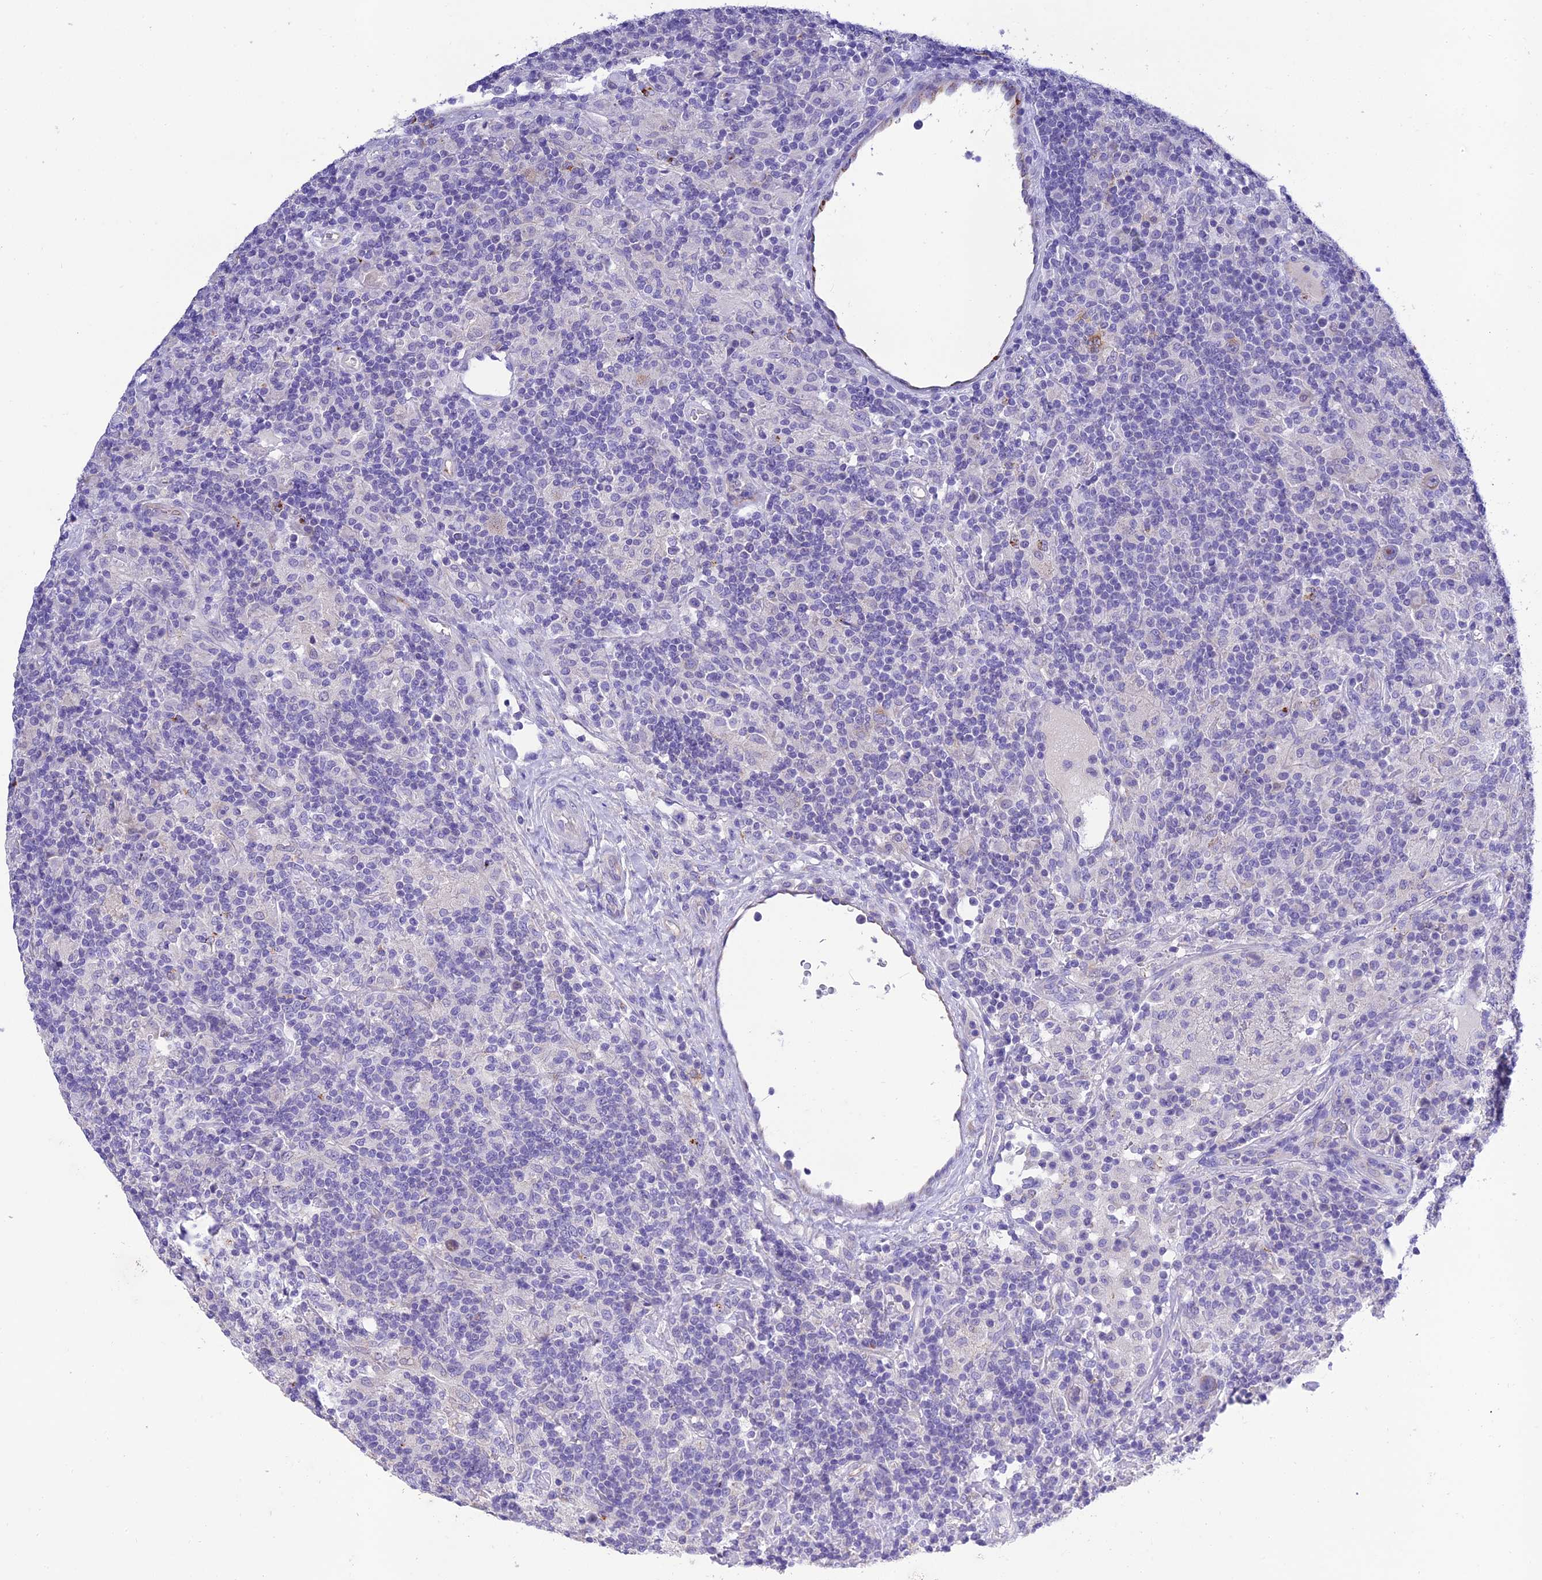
{"staining": {"intensity": "negative", "quantity": "none", "location": "none"}, "tissue": "lymphoma", "cell_type": "Tumor cells", "image_type": "cancer", "snomed": [{"axis": "morphology", "description": "Hodgkin's disease, NOS"}, {"axis": "topography", "description": "Lymph node"}], "caption": "An IHC image of Hodgkin's disease is shown. There is no staining in tumor cells of Hodgkin's disease.", "gene": "MS4A5", "patient": {"sex": "male", "age": 70}}